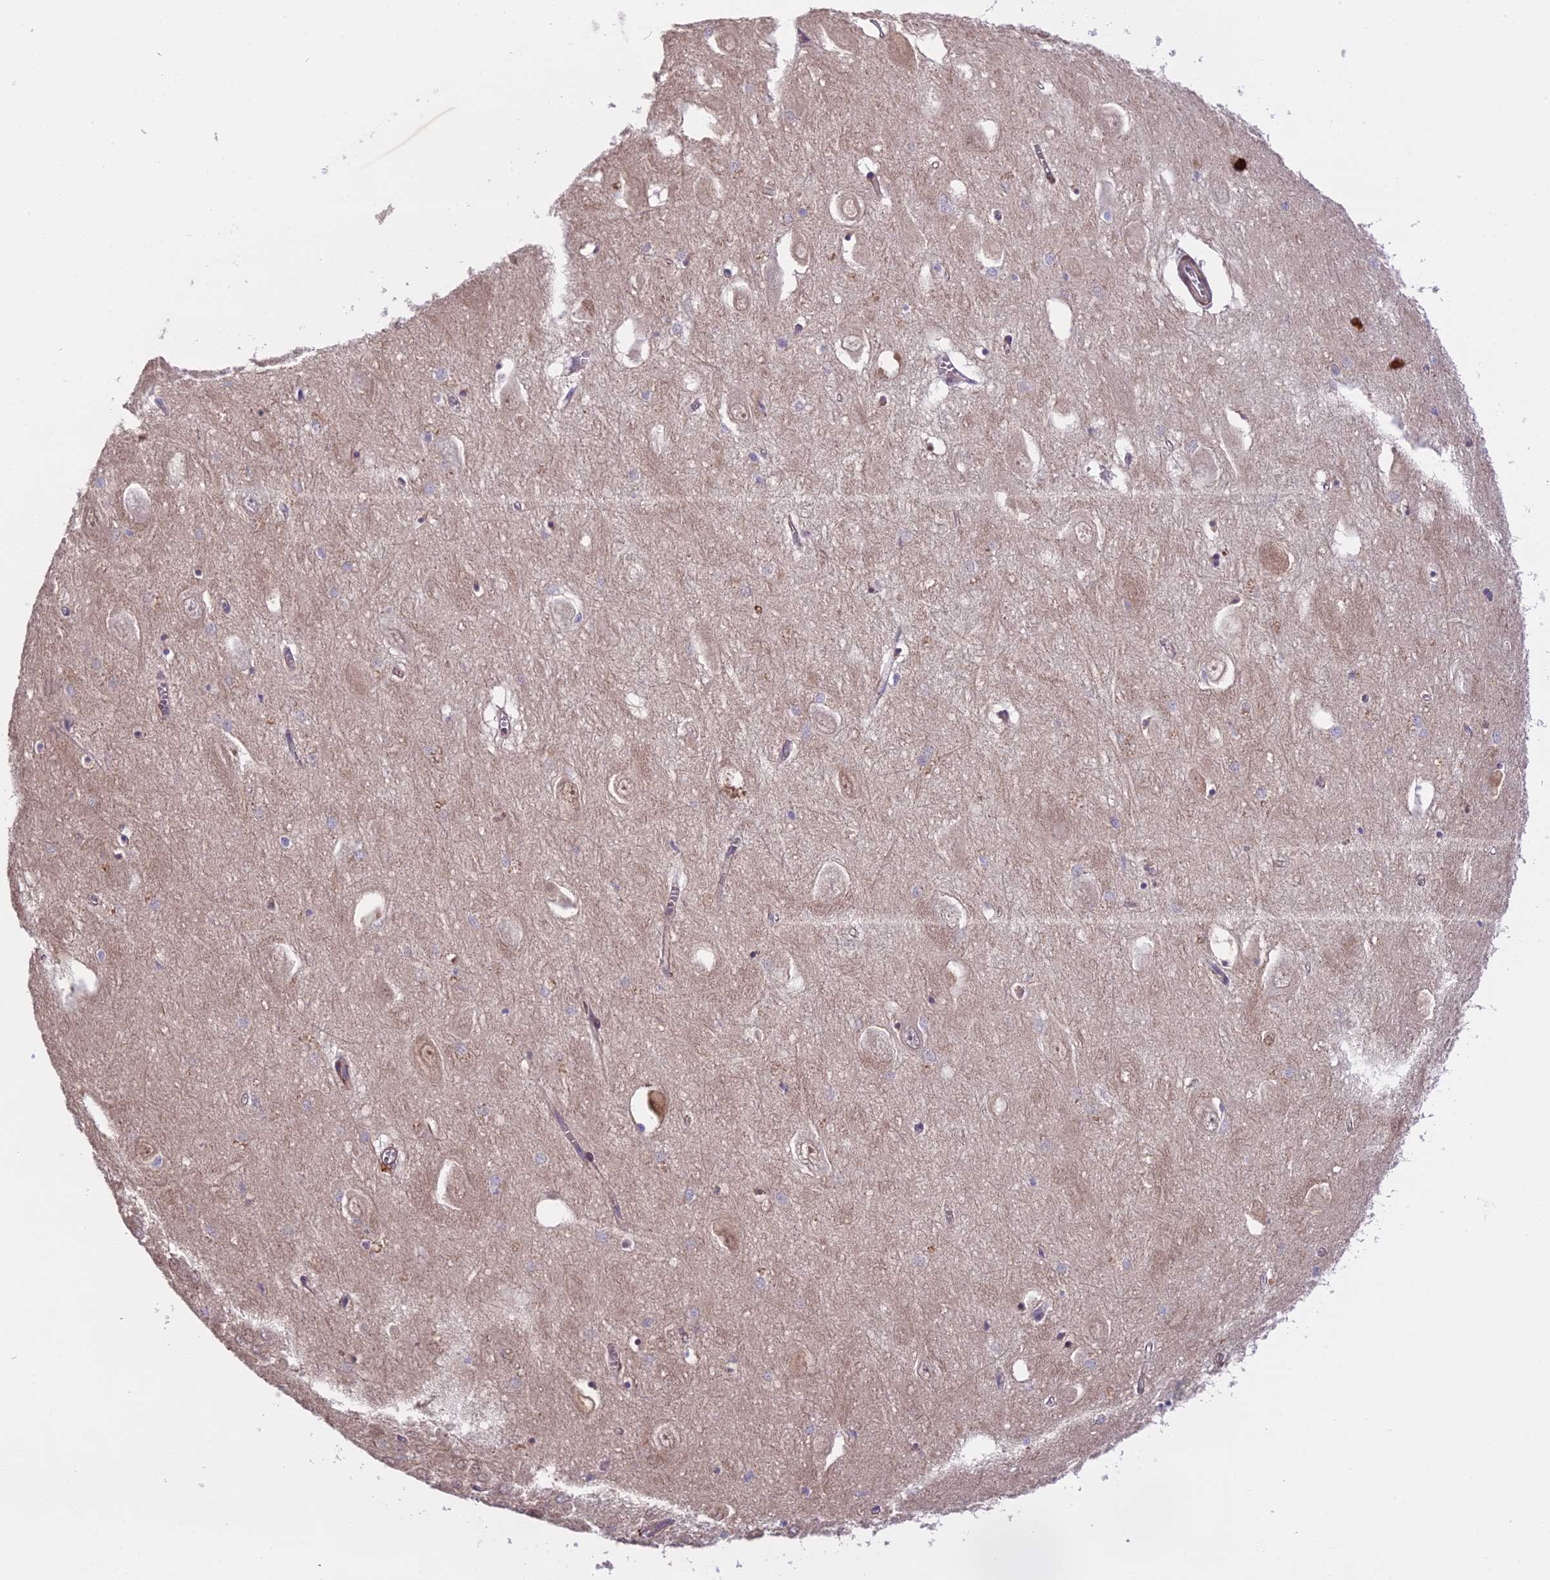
{"staining": {"intensity": "weak", "quantity": "<25%", "location": "cytoplasmic/membranous"}, "tissue": "hippocampus", "cell_type": "Glial cells", "image_type": "normal", "snomed": [{"axis": "morphology", "description": "Normal tissue, NOS"}, {"axis": "topography", "description": "Hippocampus"}], "caption": "High magnification brightfield microscopy of unremarkable hippocampus stained with DAB (3,3'-diaminobenzidine) (brown) and counterstained with hematoxylin (blue): glial cells show no significant staining. (DAB (3,3'-diaminobenzidine) immunohistochemistry (IHC) visualized using brightfield microscopy, high magnification).", "gene": "SETD6", "patient": {"sex": "female", "age": 64}}